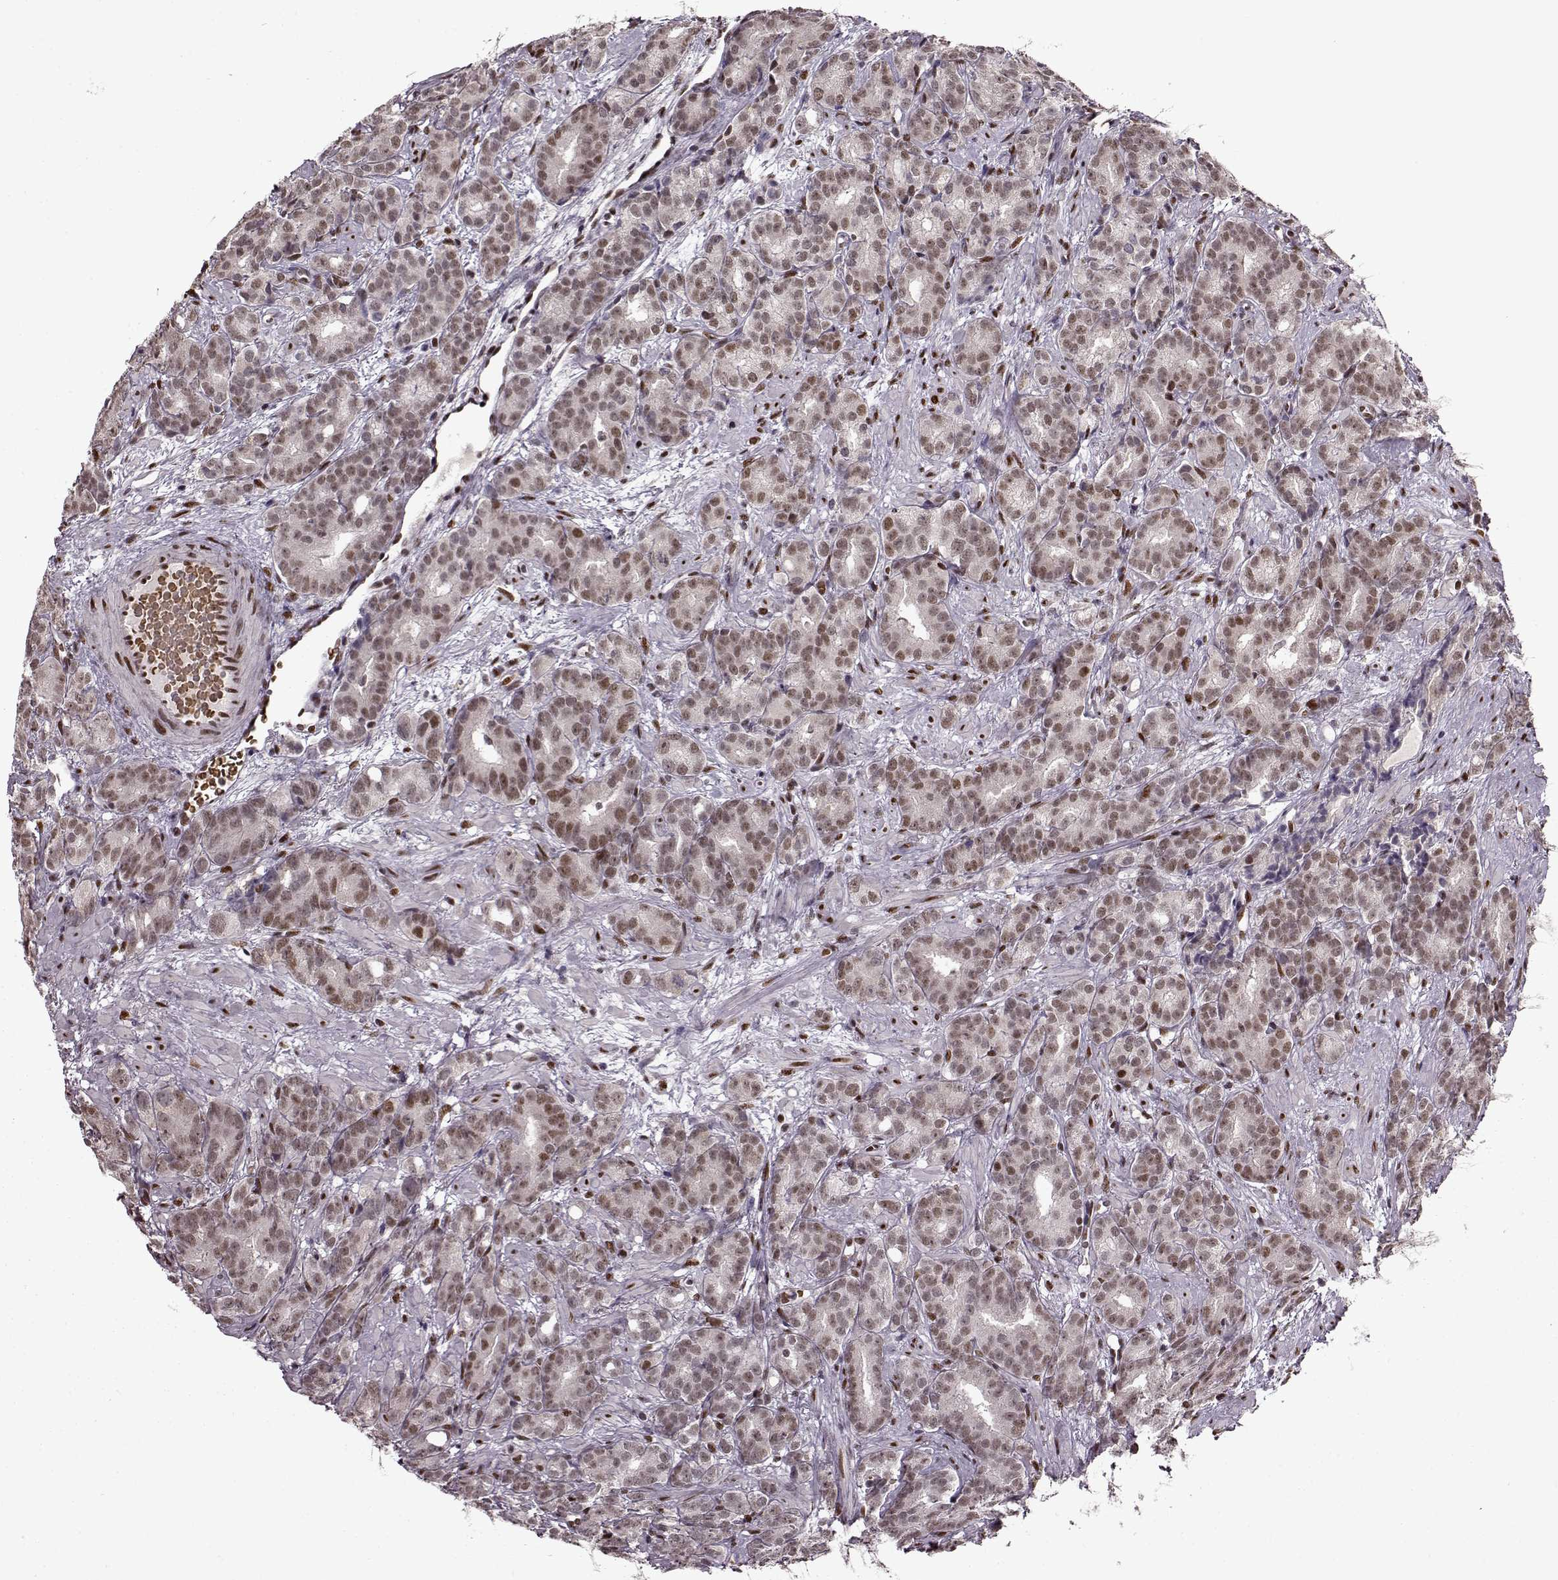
{"staining": {"intensity": "weak", "quantity": ">75%", "location": "nuclear"}, "tissue": "prostate cancer", "cell_type": "Tumor cells", "image_type": "cancer", "snomed": [{"axis": "morphology", "description": "Adenocarcinoma, High grade"}, {"axis": "topography", "description": "Prostate"}], "caption": "This photomicrograph reveals adenocarcinoma (high-grade) (prostate) stained with IHC to label a protein in brown. The nuclear of tumor cells show weak positivity for the protein. Nuclei are counter-stained blue.", "gene": "FTO", "patient": {"sex": "male", "age": 90}}